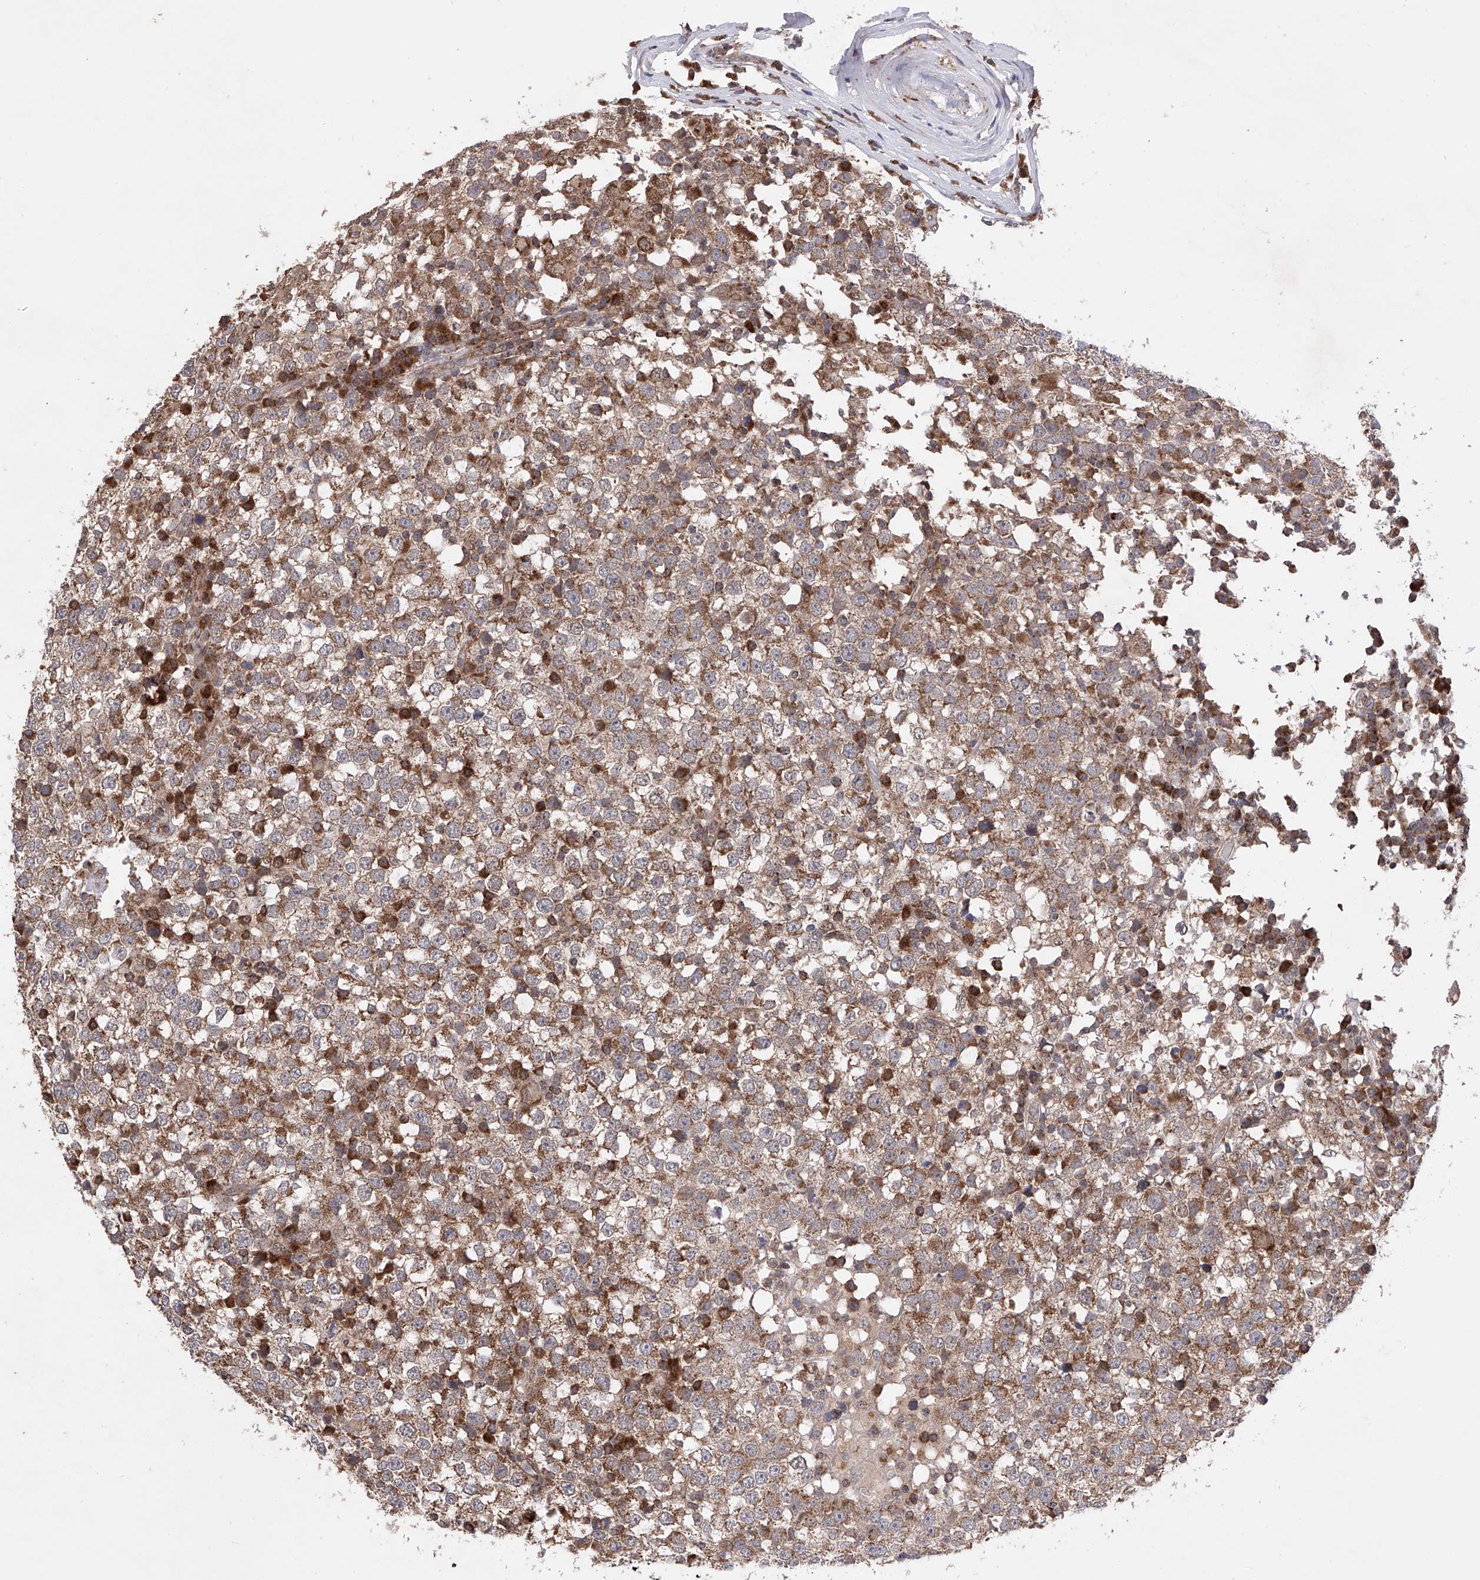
{"staining": {"intensity": "moderate", "quantity": ">75%", "location": "cytoplasmic/membranous"}, "tissue": "testis cancer", "cell_type": "Tumor cells", "image_type": "cancer", "snomed": [{"axis": "morphology", "description": "Seminoma, NOS"}, {"axis": "topography", "description": "Testis"}], "caption": "Tumor cells reveal moderate cytoplasmic/membranous staining in approximately >75% of cells in testis seminoma.", "gene": "SDHAF4", "patient": {"sex": "male", "age": 65}}